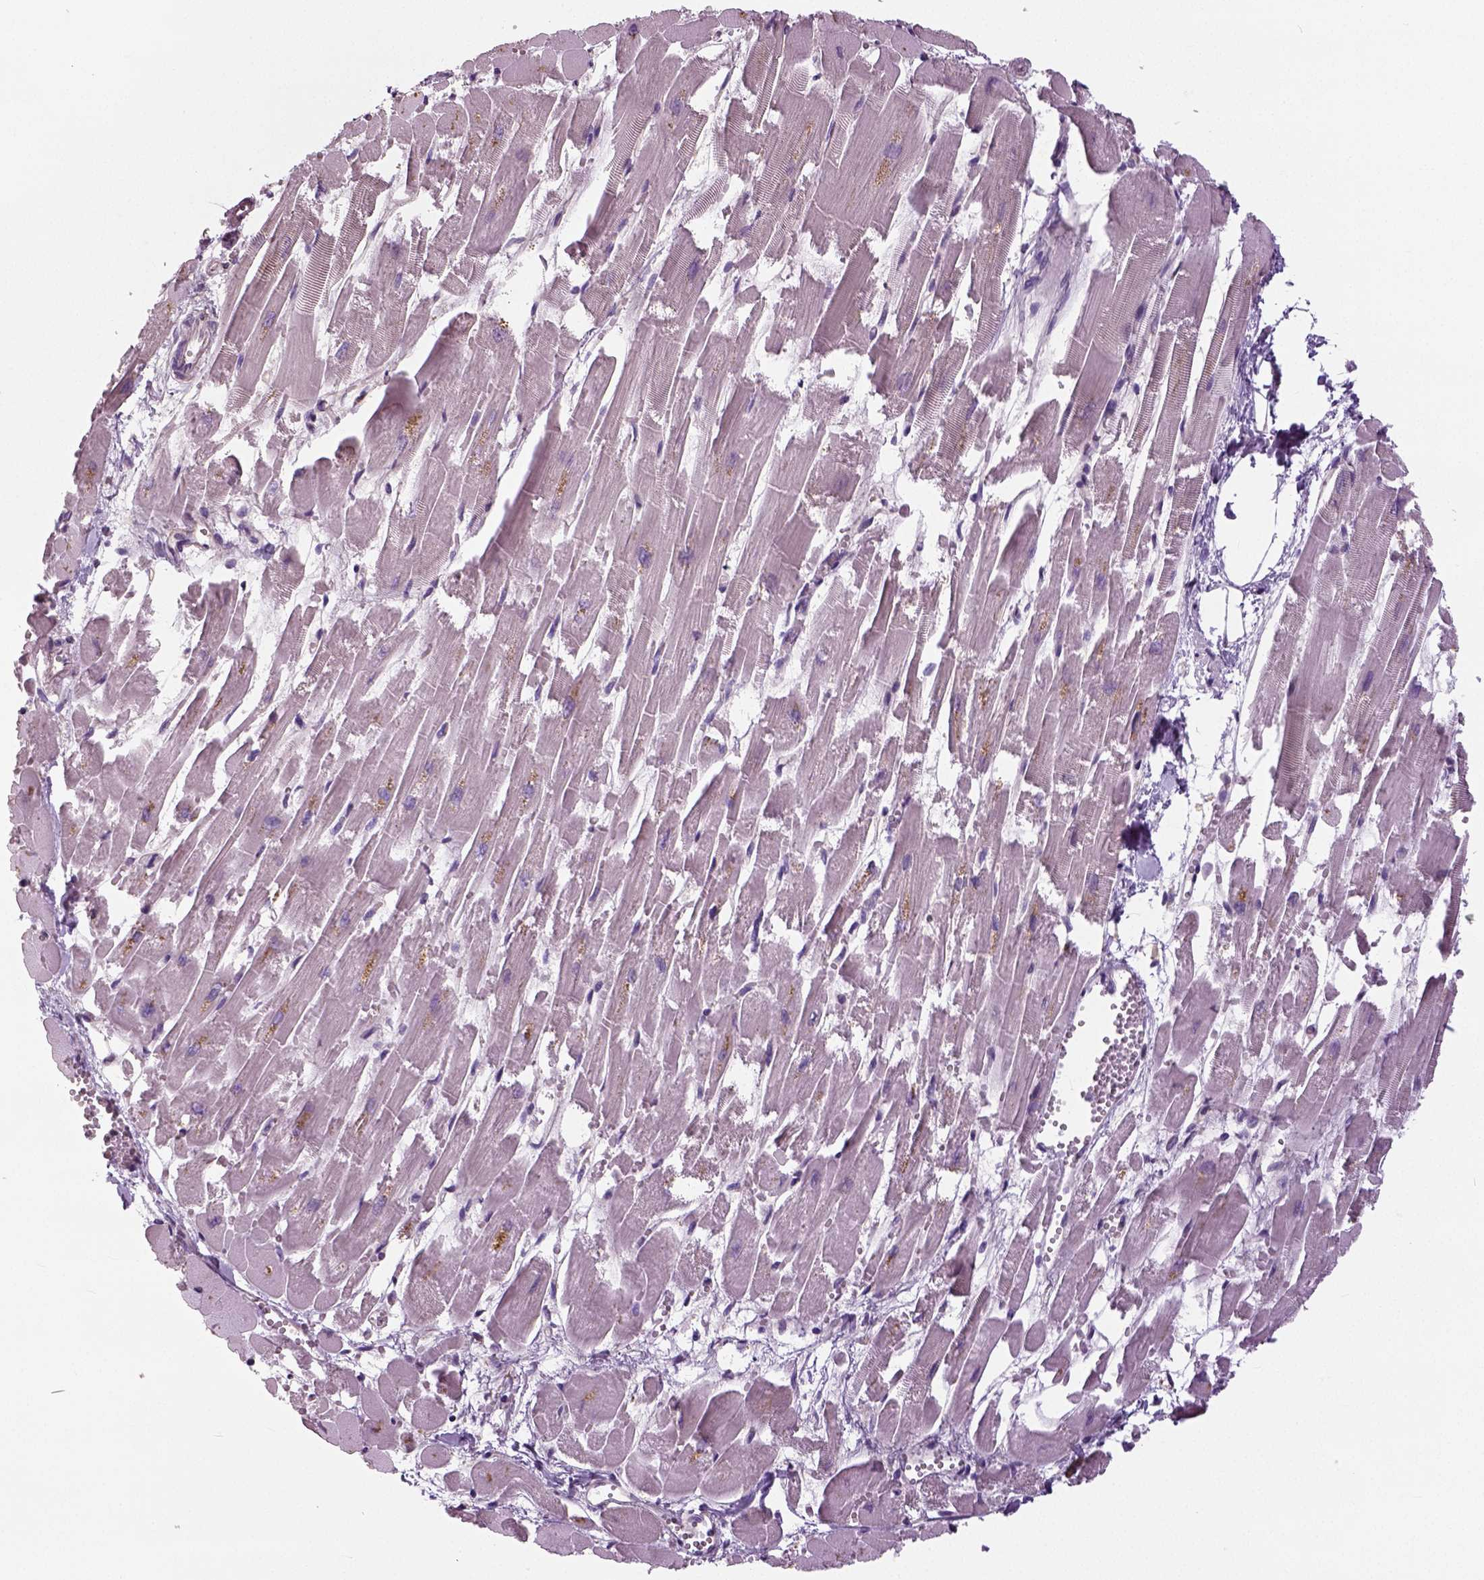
{"staining": {"intensity": "negative", "quantity": "none", "location": "none"}, "tissue": "heart muscle", "cell_type": "Cardiomyocytes", "image_type": "normal", "snomed": [{"axis": "morphology", "description": "Normal tissue, NOS"}, {"axis": "topography", "description": "Heart"}], "caption": "This is an immunohistochemistry micrograph of benign human heart muscle. There is no positivity in cardiomyocytes.", "gene": "NECAB1", "patient": {"sex": "female", "age": 52}}